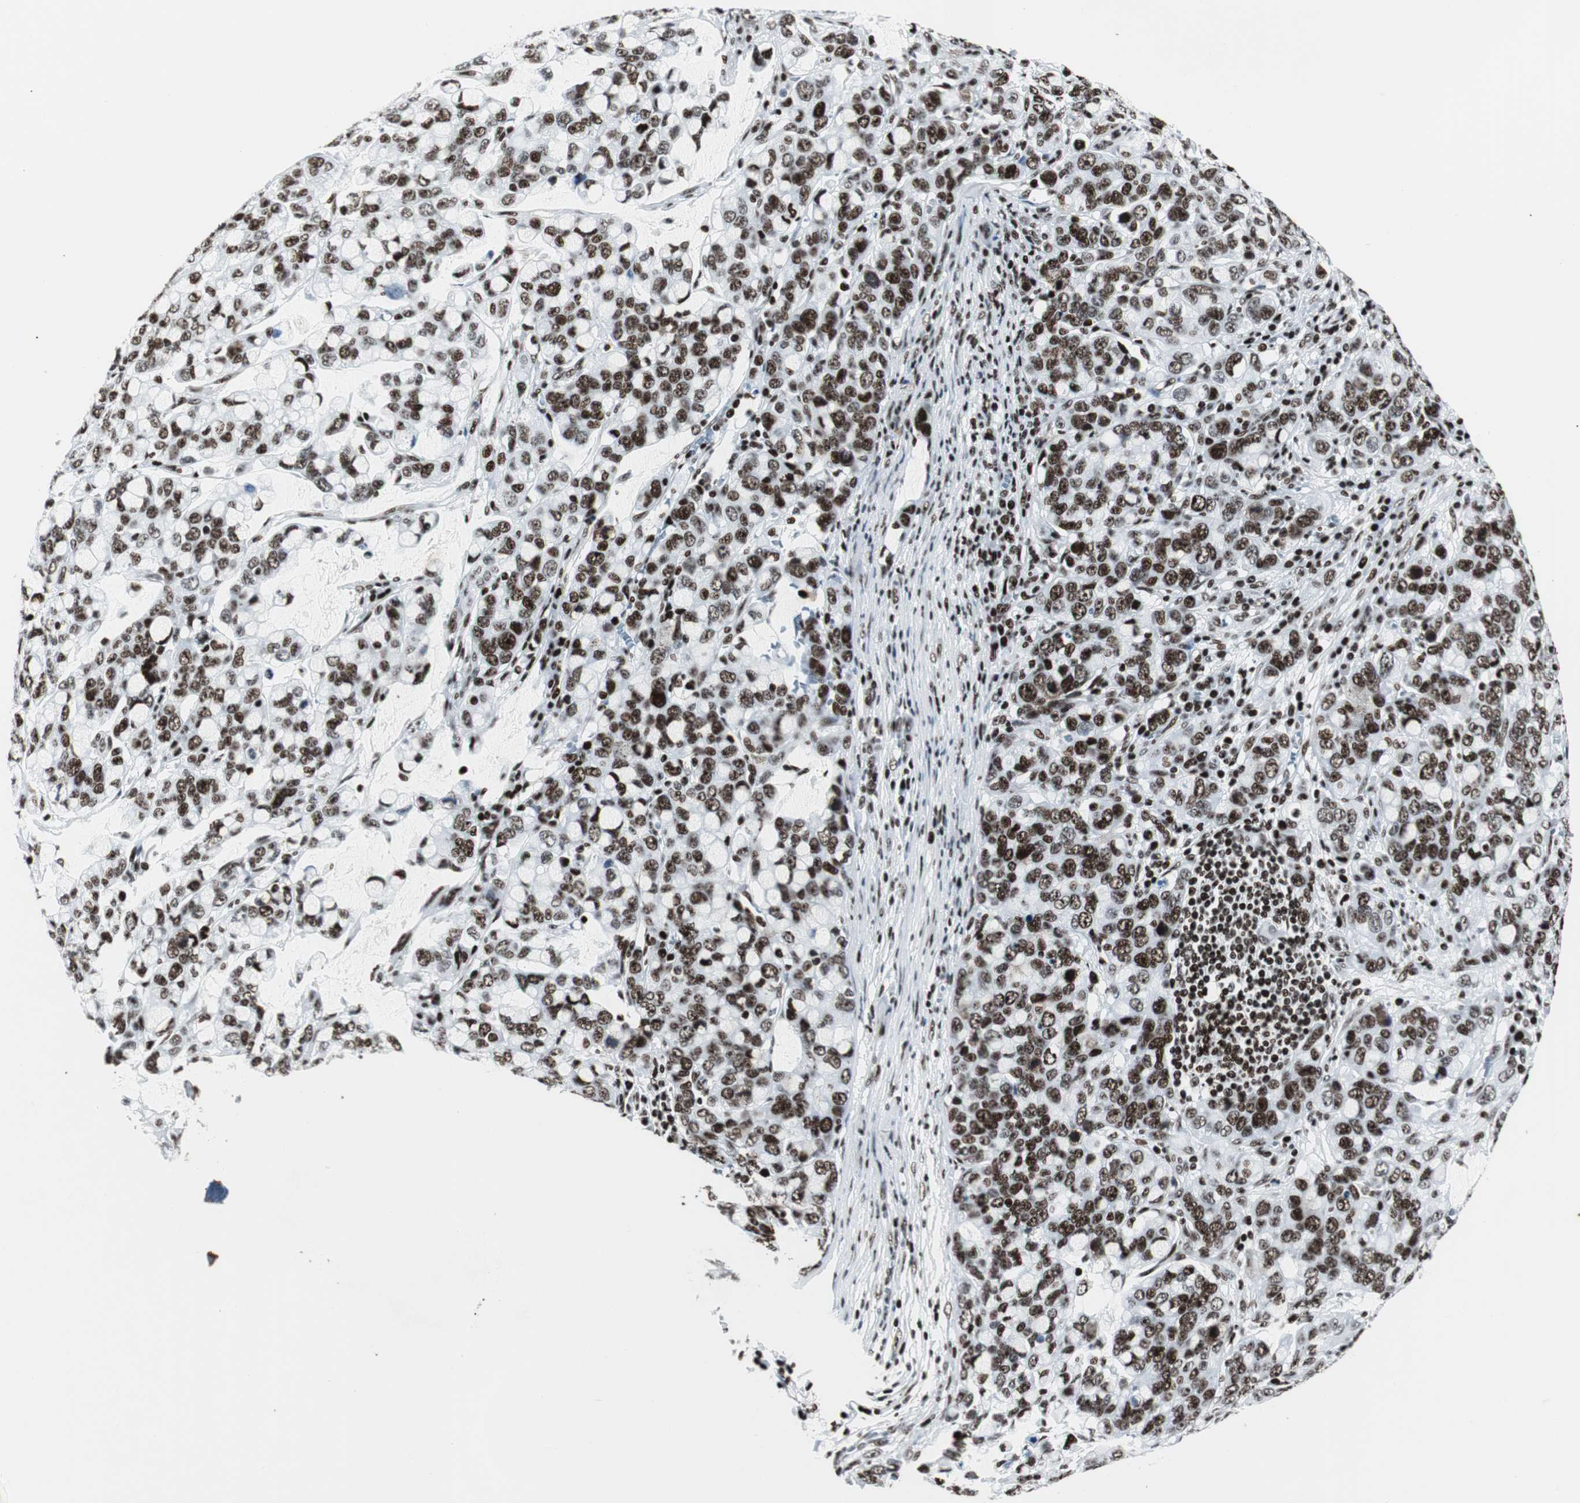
{"staining": {"intensity": "strong", "quantity": ">75%", "location": "nuclear"}, "tissue": "stomach cancer", "cell_type": "Tumor cells", "image_type": "cancer", "snomed": [{"axis": "morphology", "description": "Adenocarcinoma, NOS"}, {"axis": "topography", "description": "Stomach, lower"}], "caption": "Immunohistochemical staining of stomach cancer reveals high levels of strong nuclear positivity in approximately >75% of tumor cells.", "gene": "NCL", "patient": {"sex": "male", "age": 84}}